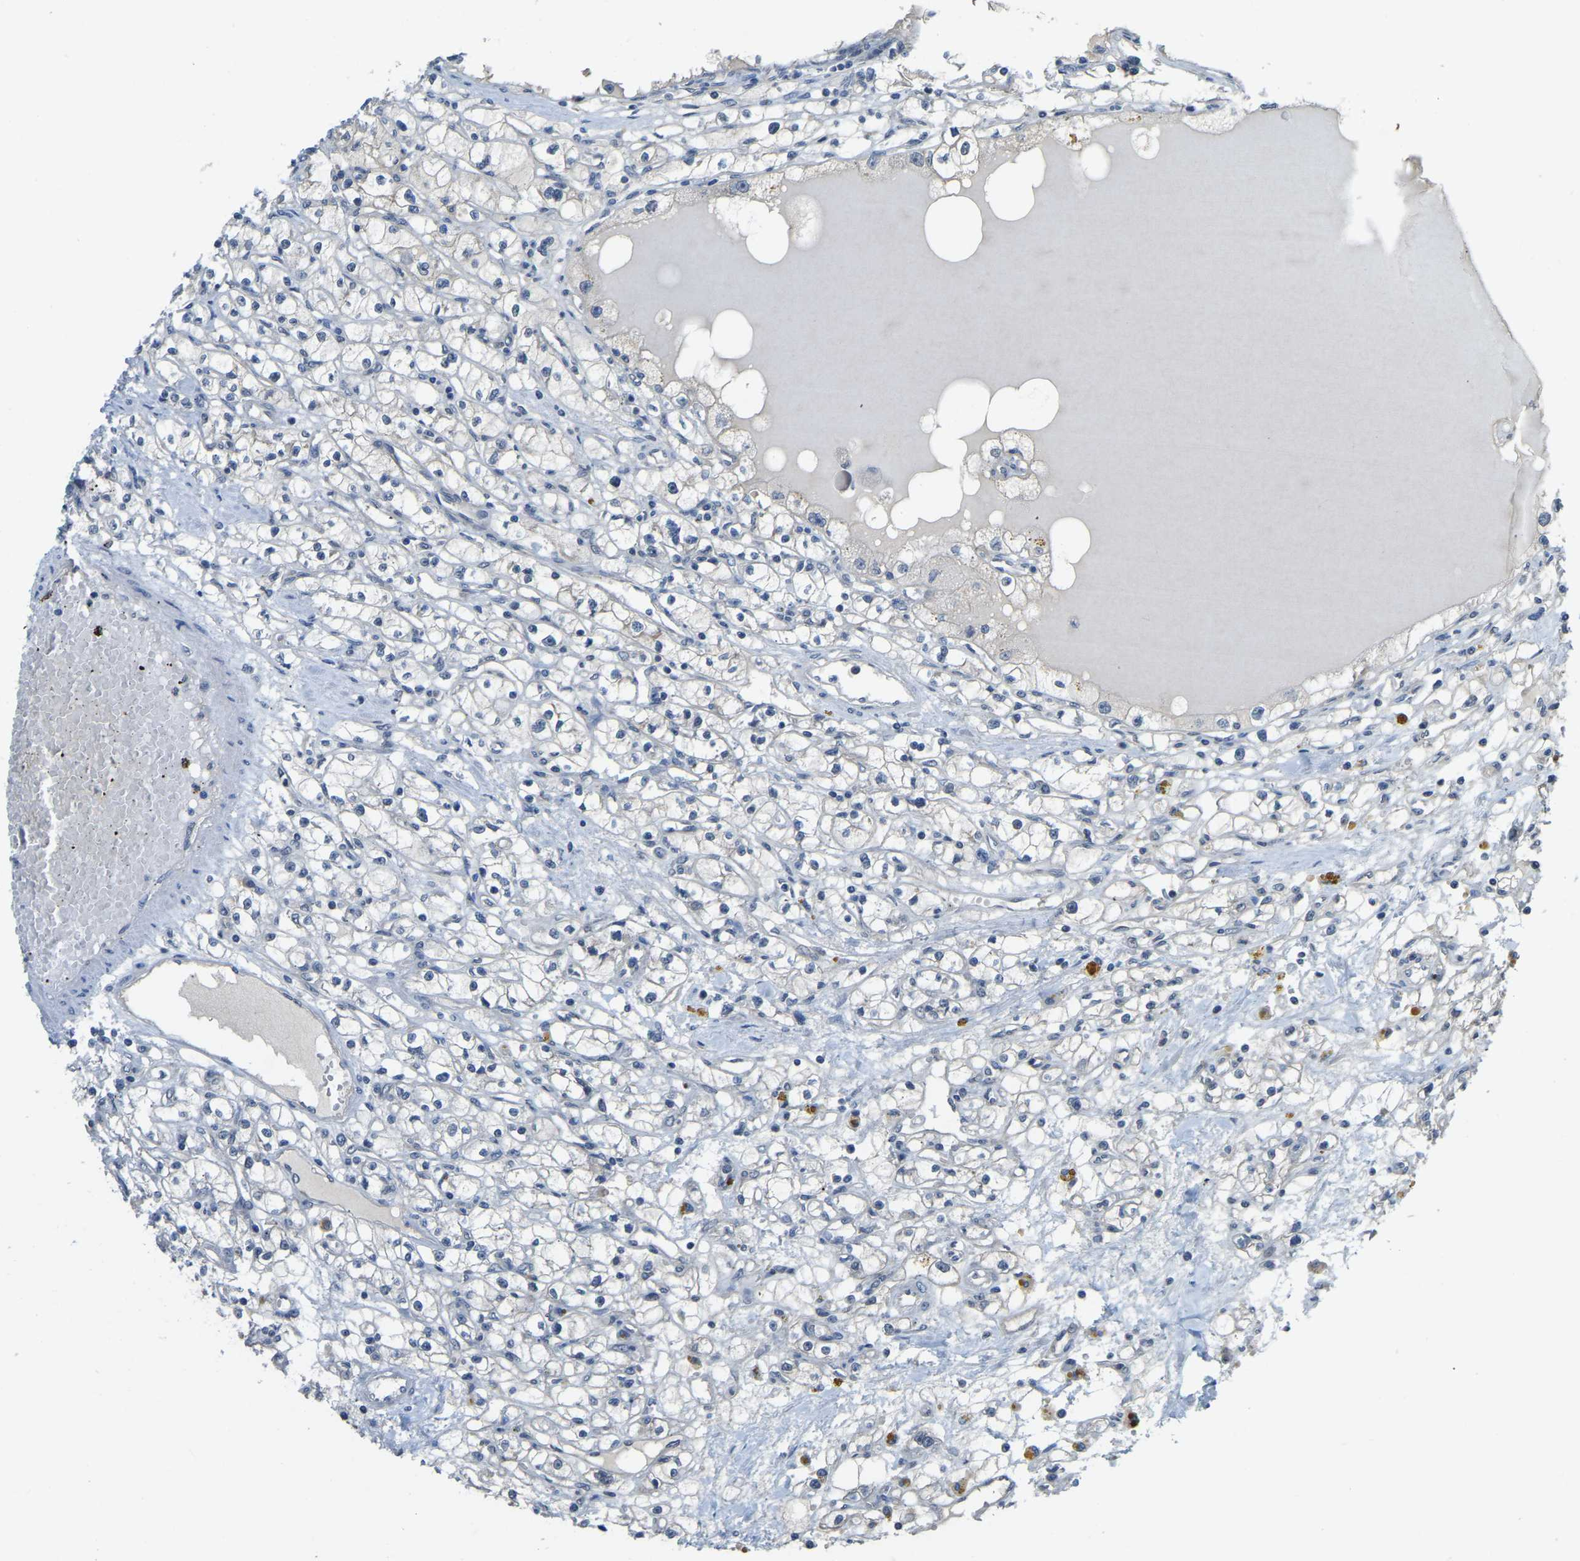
{"staining": {"intensity": "negative", "quantity": "none", "location": "none"}, "tissue": "renal cancer", "cell_type": "Tumor cells", "image_type": "cancer", "snomed": [{"axis": "morphology", "description": "Adenocarcinoma, NOS"}, {"axis": "topography", "description": "Kidney"}], "caption": "Human adenocarcinoma (renal) stained for a protein using immunohistochemistry (IHC) reveals no positivity in tumor cells.", "gene": "AHNAK", "patient": {"sex": "male", "age": 56}}